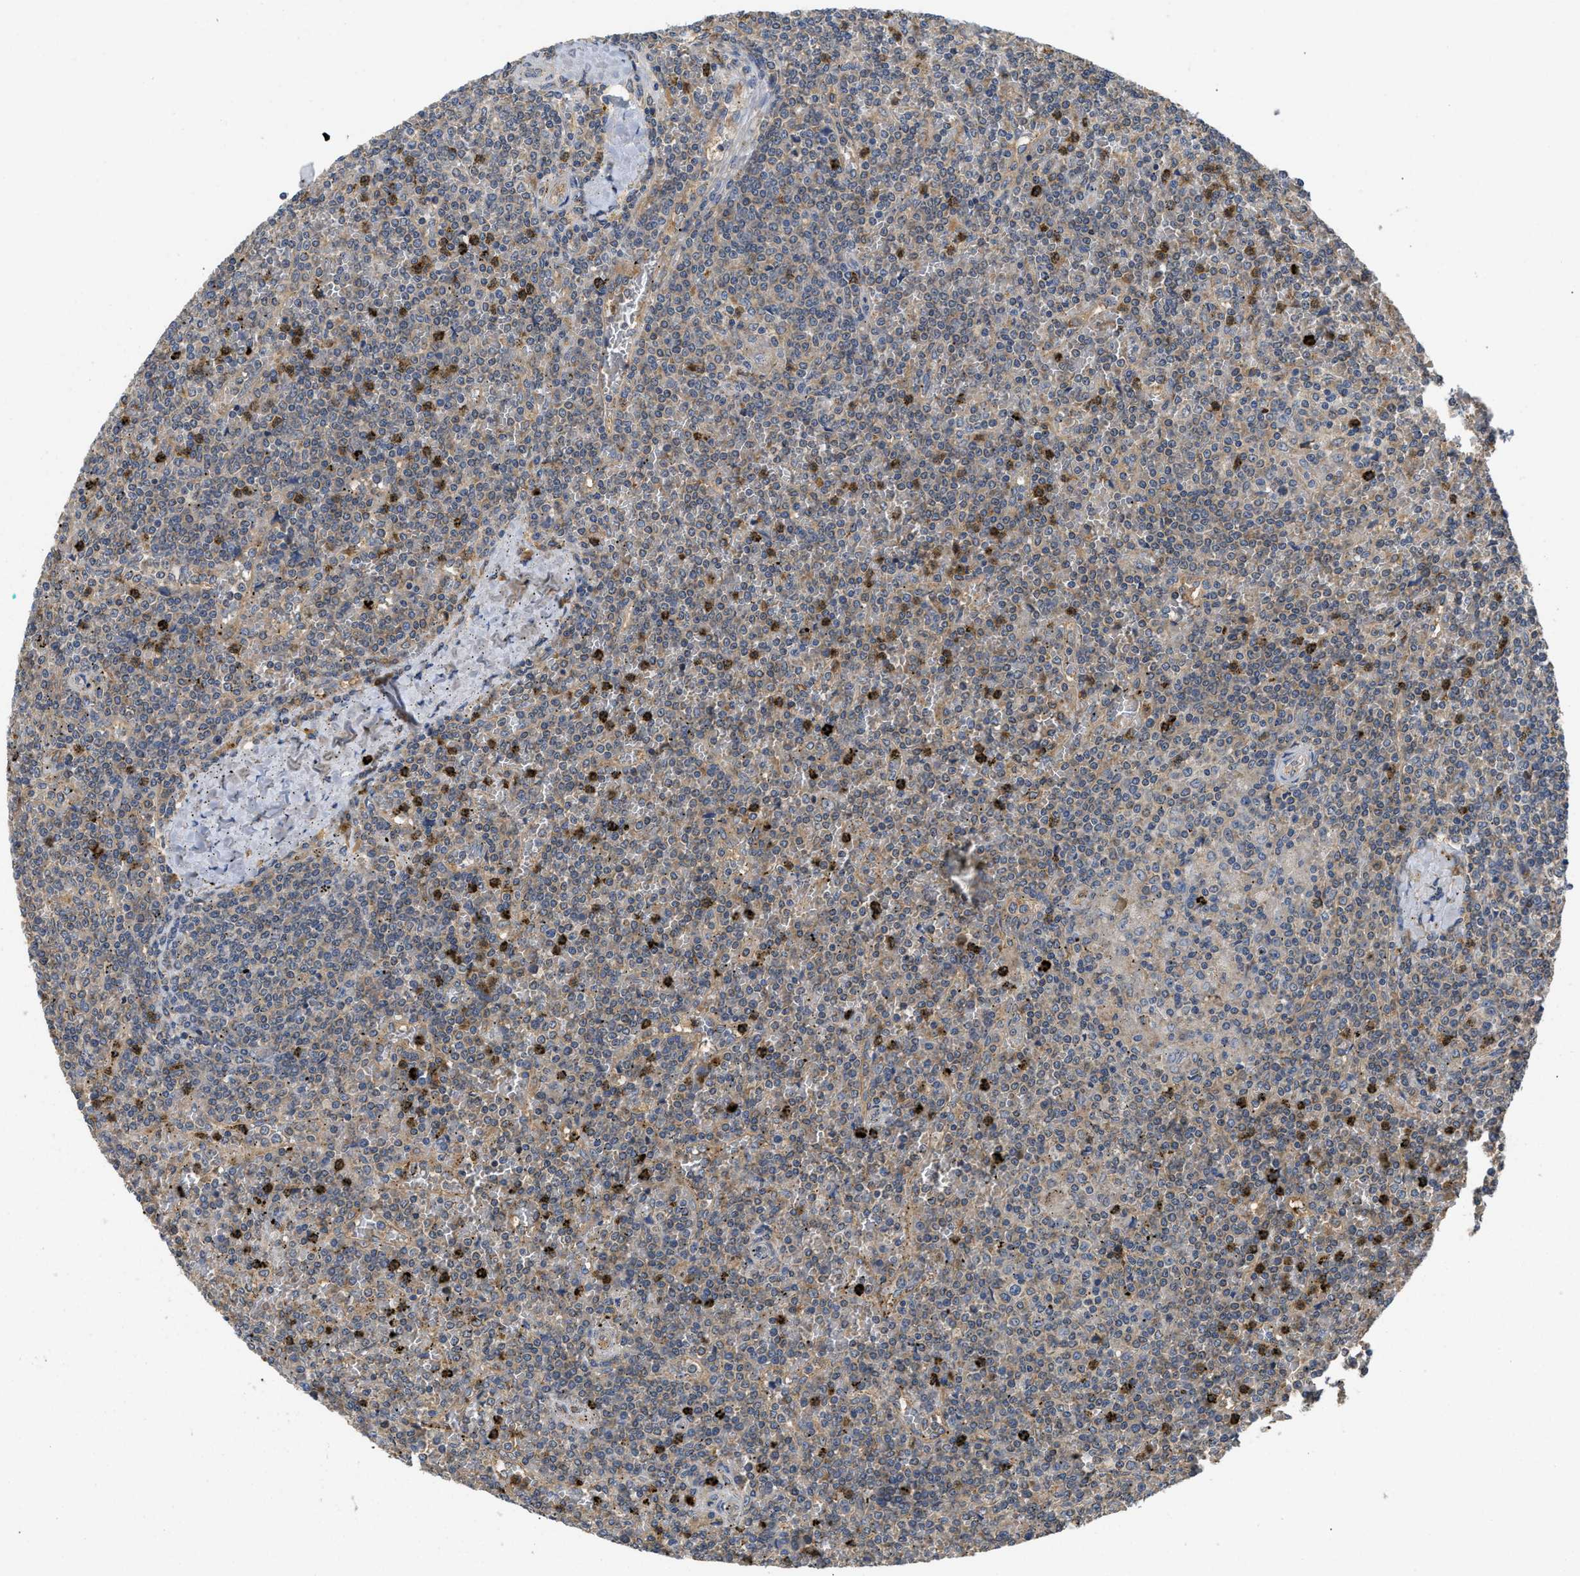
{"staining": {"intensity": "weak", "quantity": "25%-75%", "location": "cytoplasmic/membranous"}, "tissue": "lymphoma", "cell_type": "Tumor cells", "image_type": "cancer", "snomed": [{"axis": "morphology", "description": "Malignant lymphoma, non-Hodgkin's type, Low grade"}, {"axis": "topography", "description": "Spleen"}], "caption": "Protein staining displays weak cytoplasmic/membranous staining in approximately 25%-75% of tumor cells in malignant lymphoma, non-Hodgkin's type (low-grade). (DAB IHC, brown staining for protein, blue staining for nuclei).", "gene": "RNF216", "patient": {"sex": "female", "age": 19}}